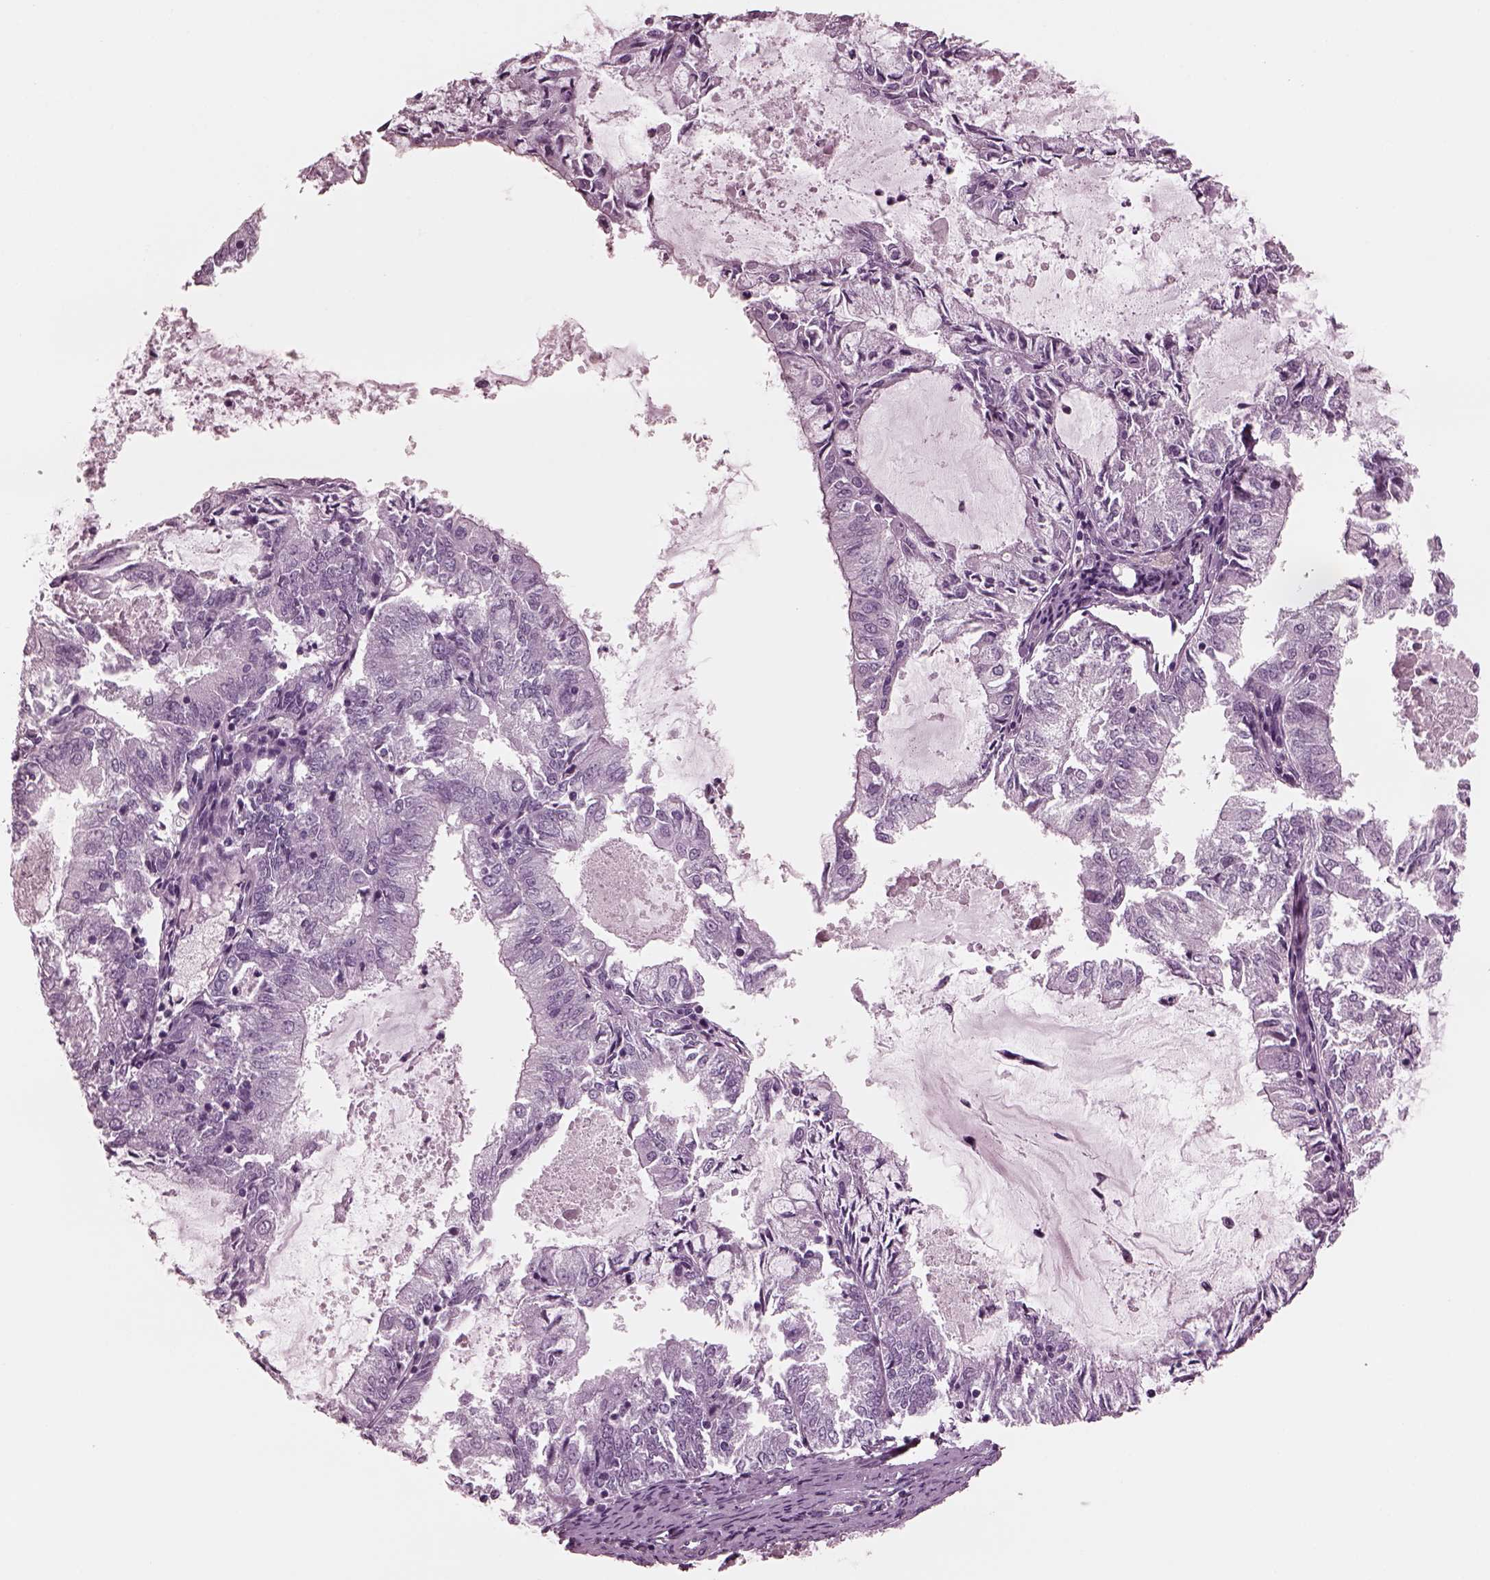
{"staining": {"intensity": "negative", "quantity": "none", "location": "none"}, "tissue": "endometrial cancer", "cell_type": "Tumor cells", "image_type": "cancer", "snomed": [{"axis": "morphology", "description": "Adenocarcinoma, NOS"}, {"axis": "topography", "description": "Endometrium"}], "caption": "Image shows no significant protein staining in tumor cells of adenocarcinoma (endometrial).", "gene": "CGA", "patient": {"sex": "female", "age": 57}}